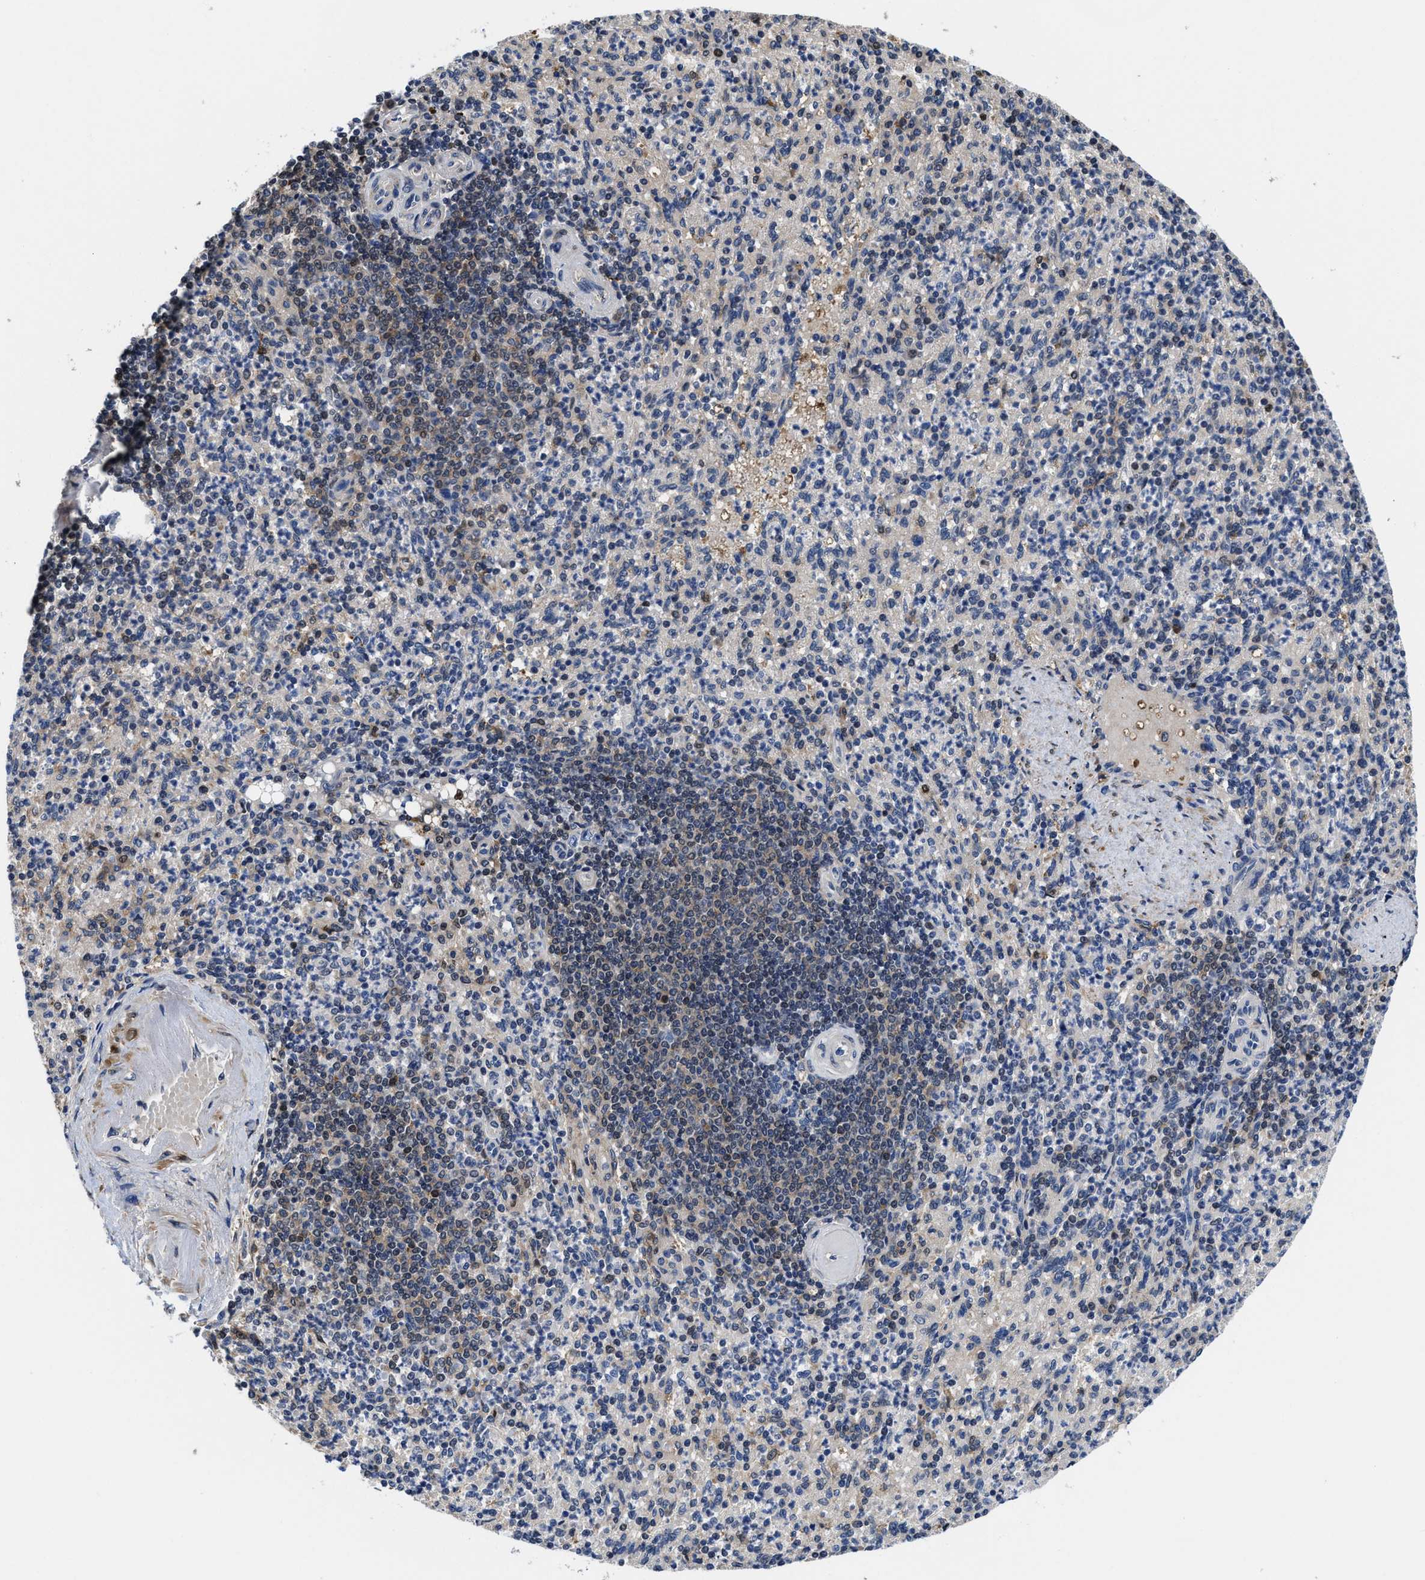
{"staining": {"intensity": "weak", "quantity": "25%-75%", "location": "cytoplasmic/membranous,nuclear"}, "tissue": "spleen", "cell_type": "Cells in red pulp", "image_type": "normal", "snomed": [{"axis": "morphology", "description": "Normal tissue, NOS"}, {"axis": "topography", "description": "Spleen"}], "caption": "Immunohistochemistry (IHC) image of unremarkable spleen: spleen stained using immunohistochemistry (IHC) exhibits low levels of weak protein expression localized specifically in the cytoplasmic/membranous,nuclear of cells in red pulp, appearing as a cytoplasmic/membranous,nuclear brown color.", "gene": "KIF12", "patient": {"sex": "female", "age": 74}}